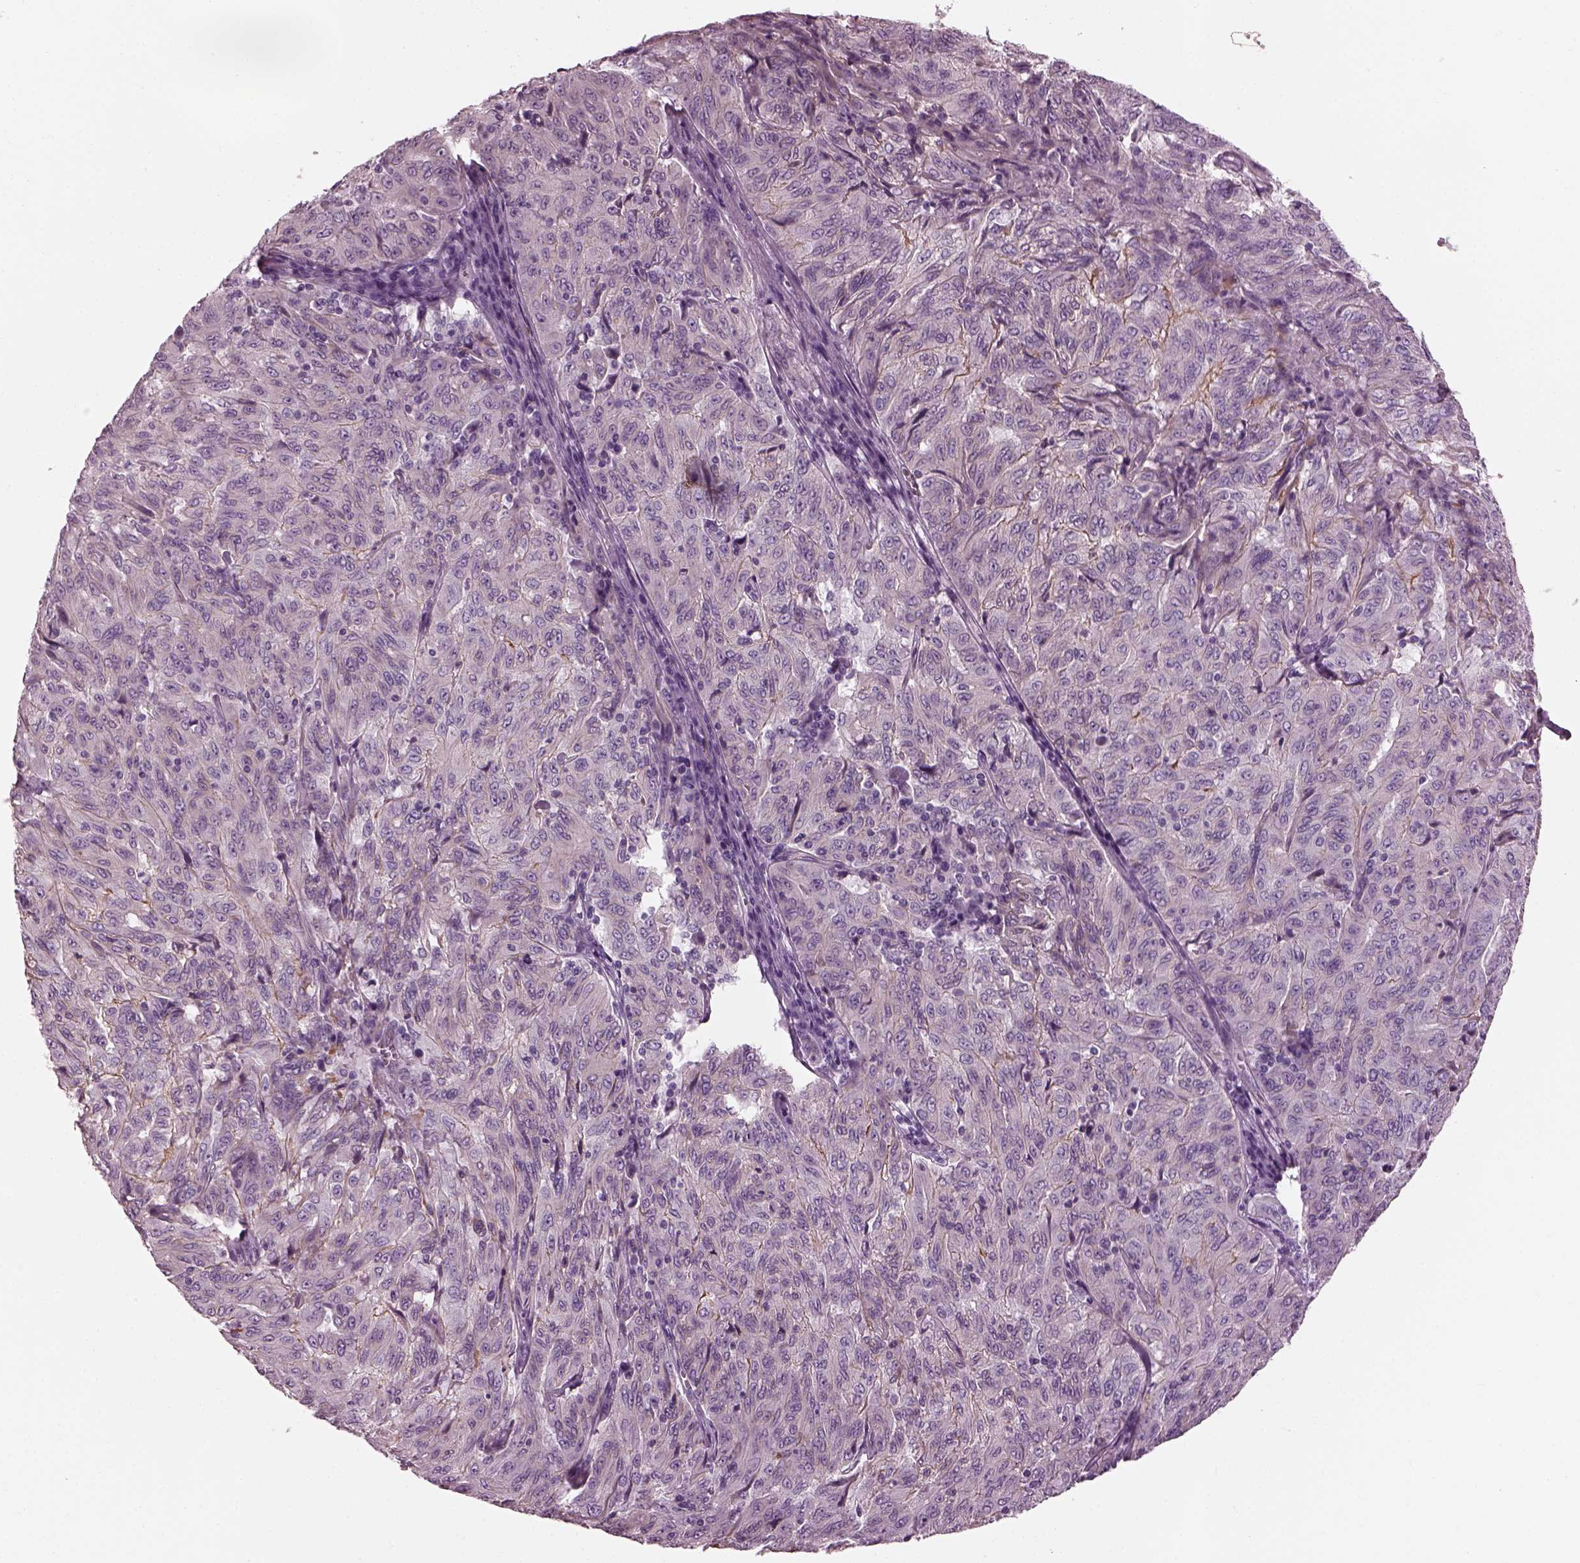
{"staining": {"intensity": "negative", "quantity": "none", "location": "none"}, "tissue": "pancreatic cancer", "cell_type": "Tumor cells", "image_type": "cancer", "snomed": [{"axis": "morphology", "description": "Adenocarcinoma, NOS"}, {"axis": "topography", "description": "Pancreas"}], "caption": "This is a photomicrograph of immunohistochemistry (IHC) staining of pancreatic cancer (adenocarcinoma), which shows no staining in tumor cells.", "gene": "BFSP1", "patient": {"sex": "male", "age": 63}}